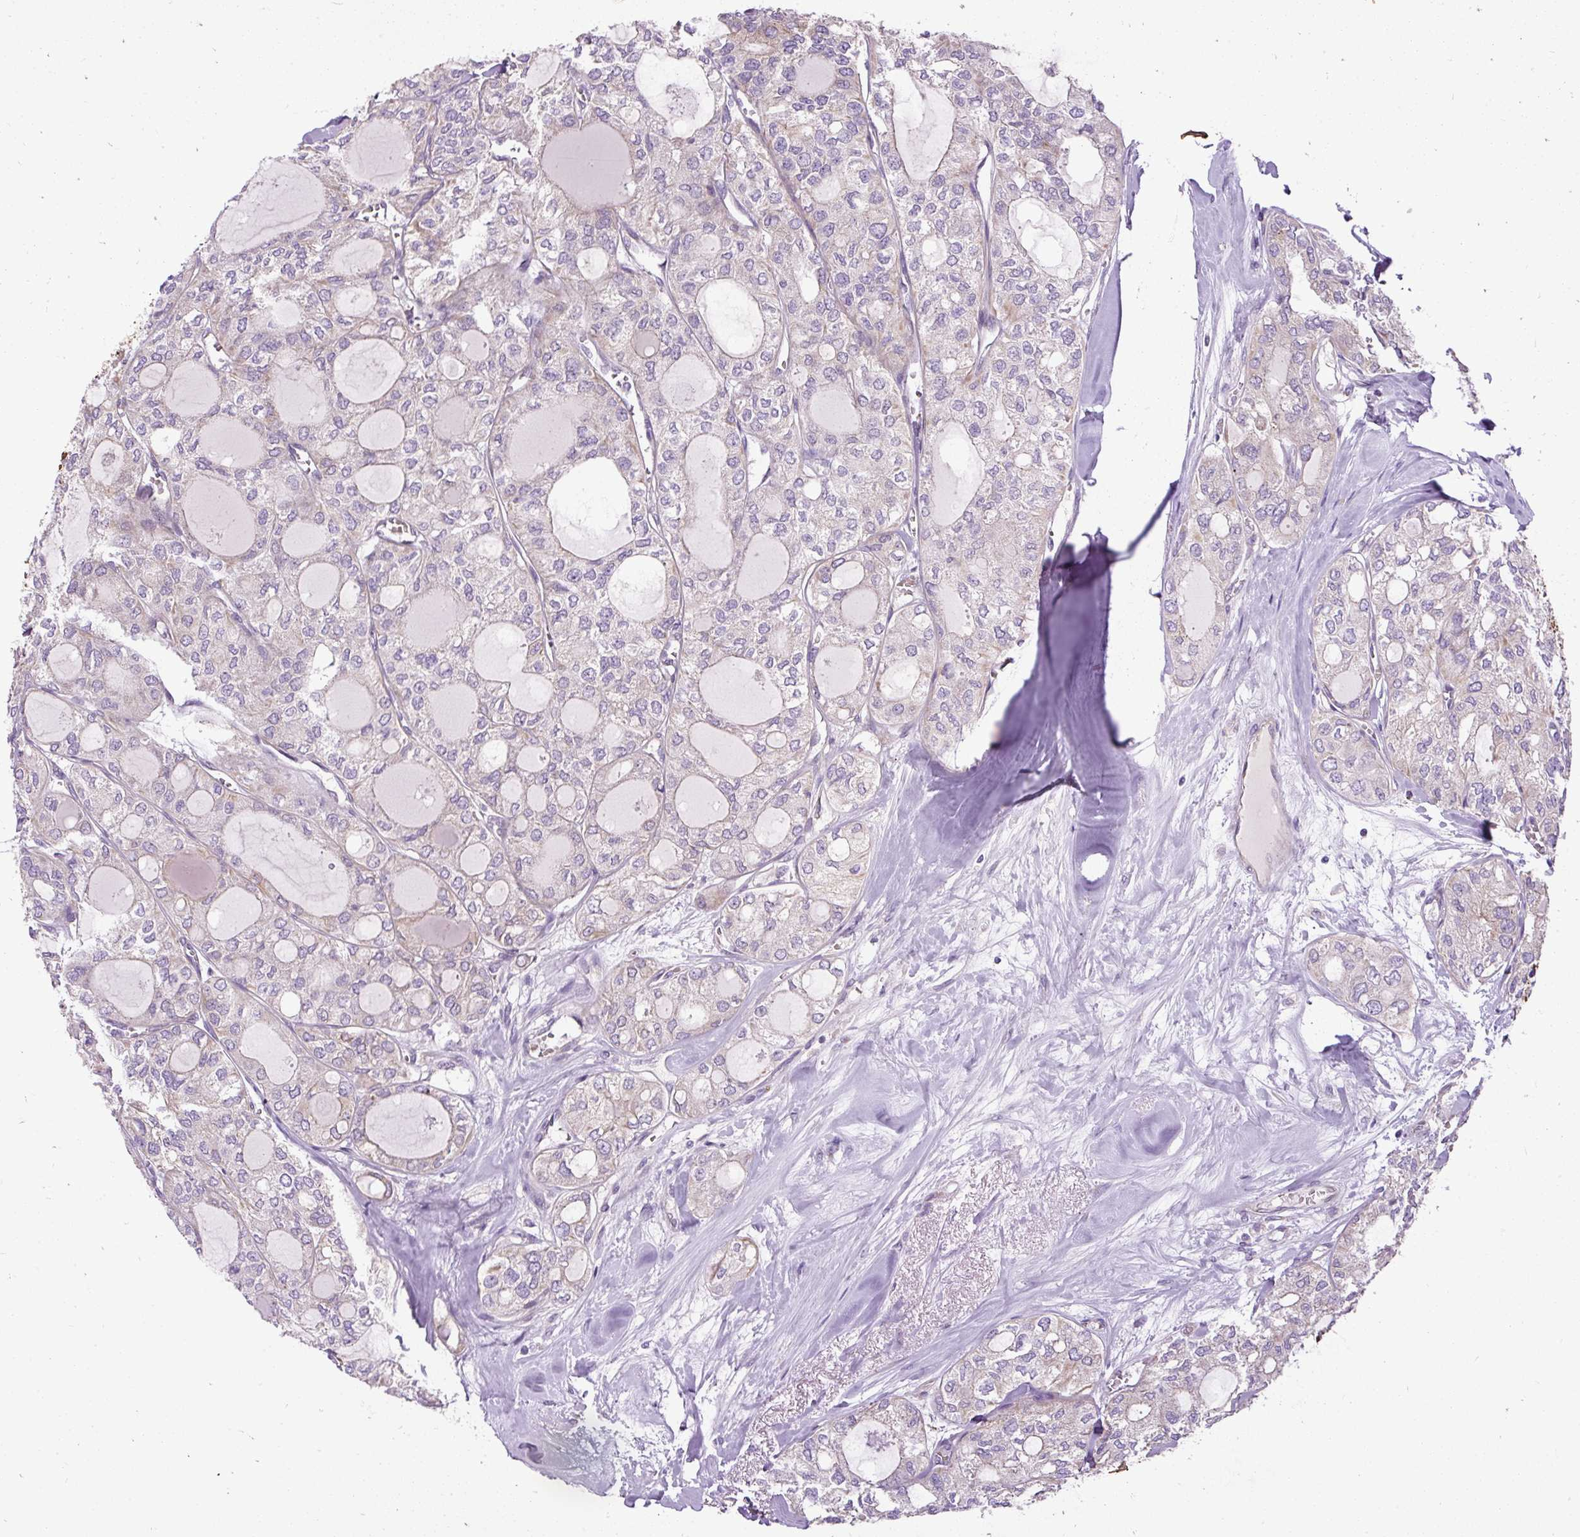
{"staining": {"intensity": "negative", "quantity": "none", "location": "none"}, "tissue": "thyroid cancer", "cell_type": "Tumor cells", "image_type": "cancer", "snomed": [{"axis": "morphology", "description": "Follicular adenoma carcinoma, NOS"}, {"axis": "topography", "description": "Thyroid gland"}], "caption": "An image of human thyroid cancer is negative for staining in tumor cells.", "gene": "FAM149A", "patient": {"sex": "male", "age": 75}}